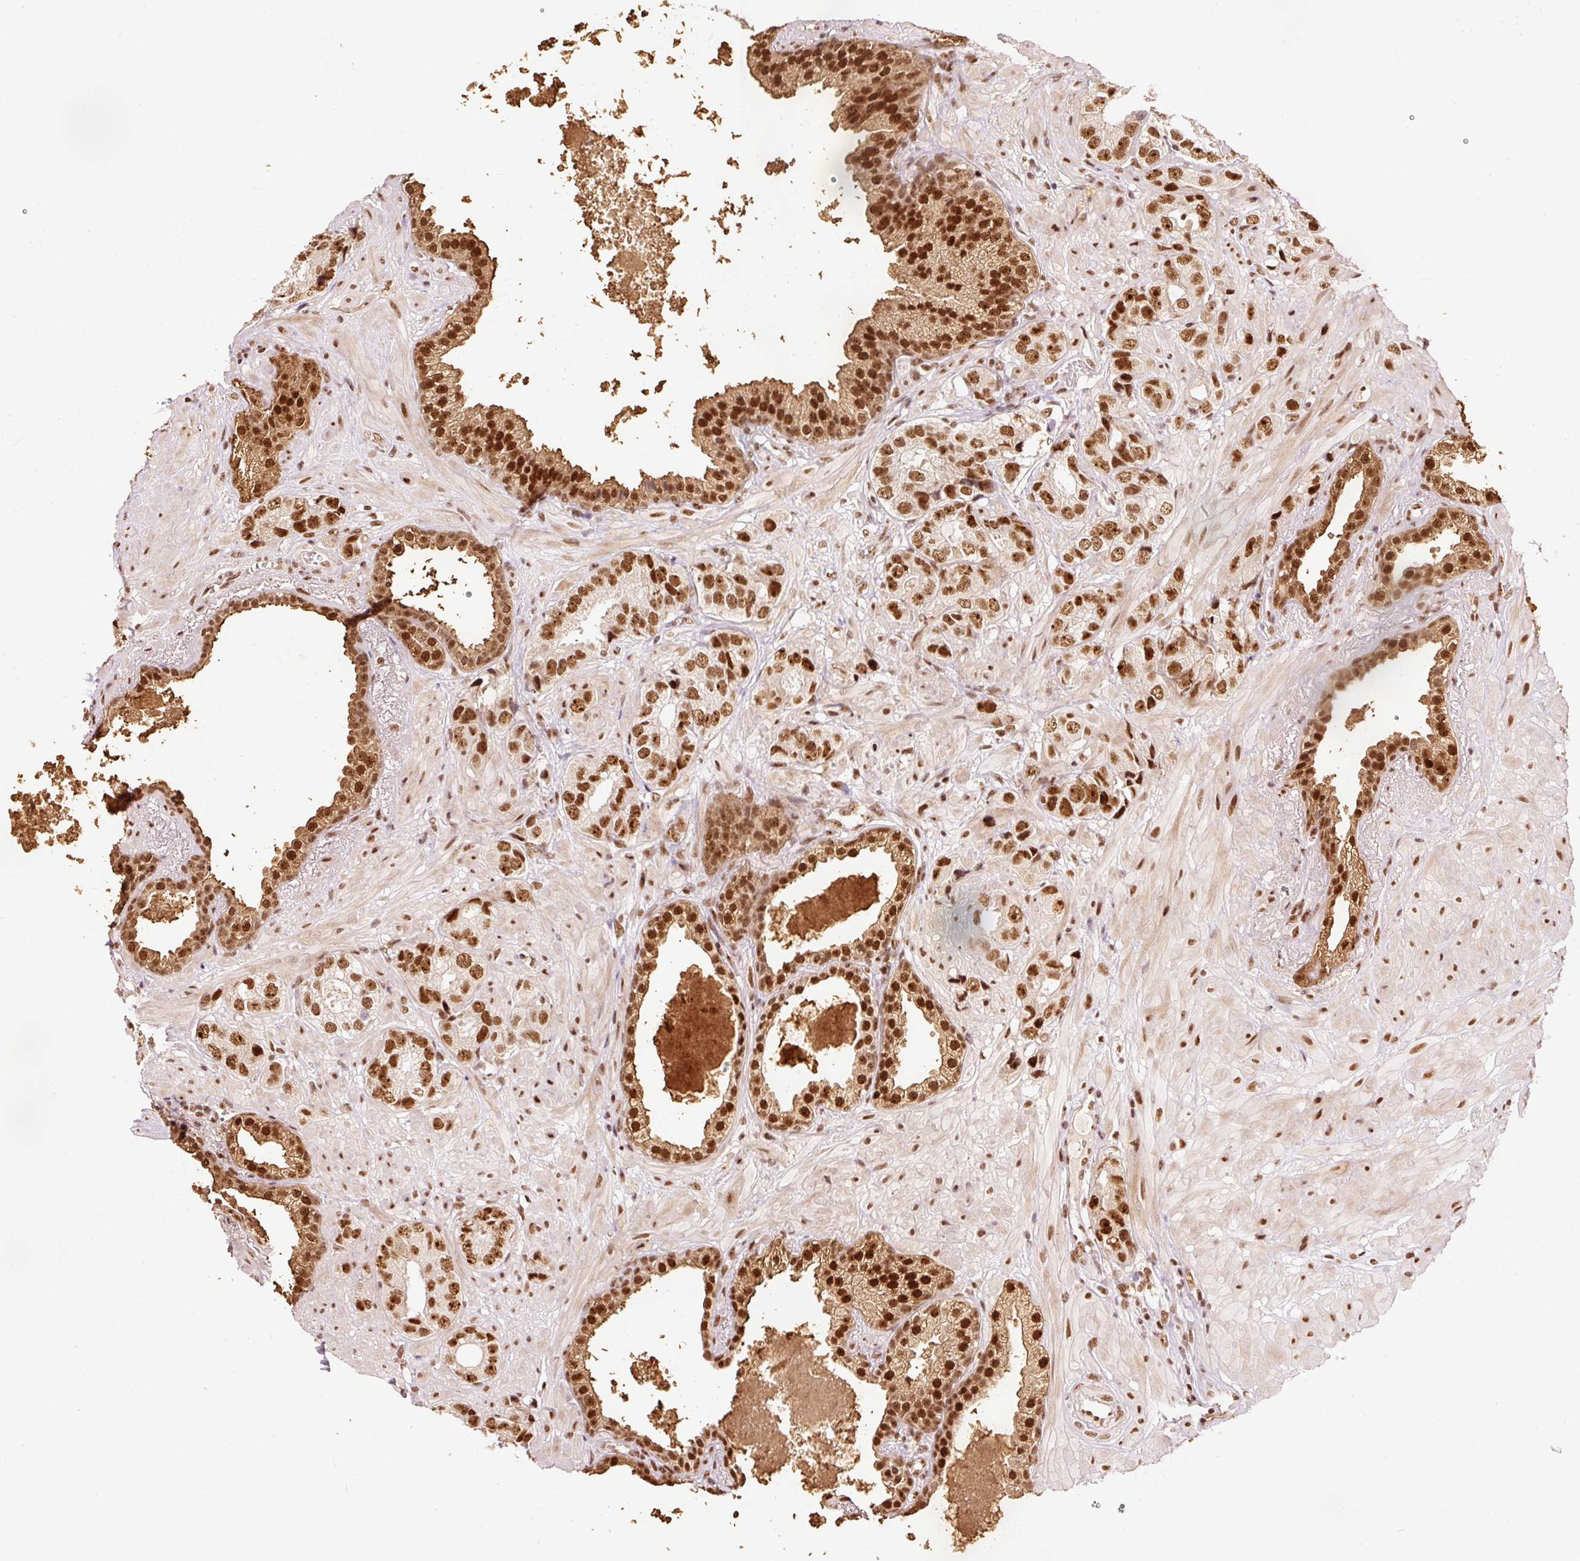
{"staining": {"intensity": "strong", "quantity": ">75%", "location": "nuclear"}, "tissue": "prostate cancer", "cell_type": "Tumor cells", "image_type": "cancer", "snomed": [{"axis": "morphology", "description": "Adenocarcinoma, High grade"}, {"axis": "topography", "description": "Prostate"}], "caption": "The photomicrograph shows immunohistochemical staining of prostate adenocarcinoma (high-grade). There is strong nuclear expression is identified in about >75% of tumor cells.", "gene": "ZBTB44", "patient": {"sex": "male", "age": 71}}